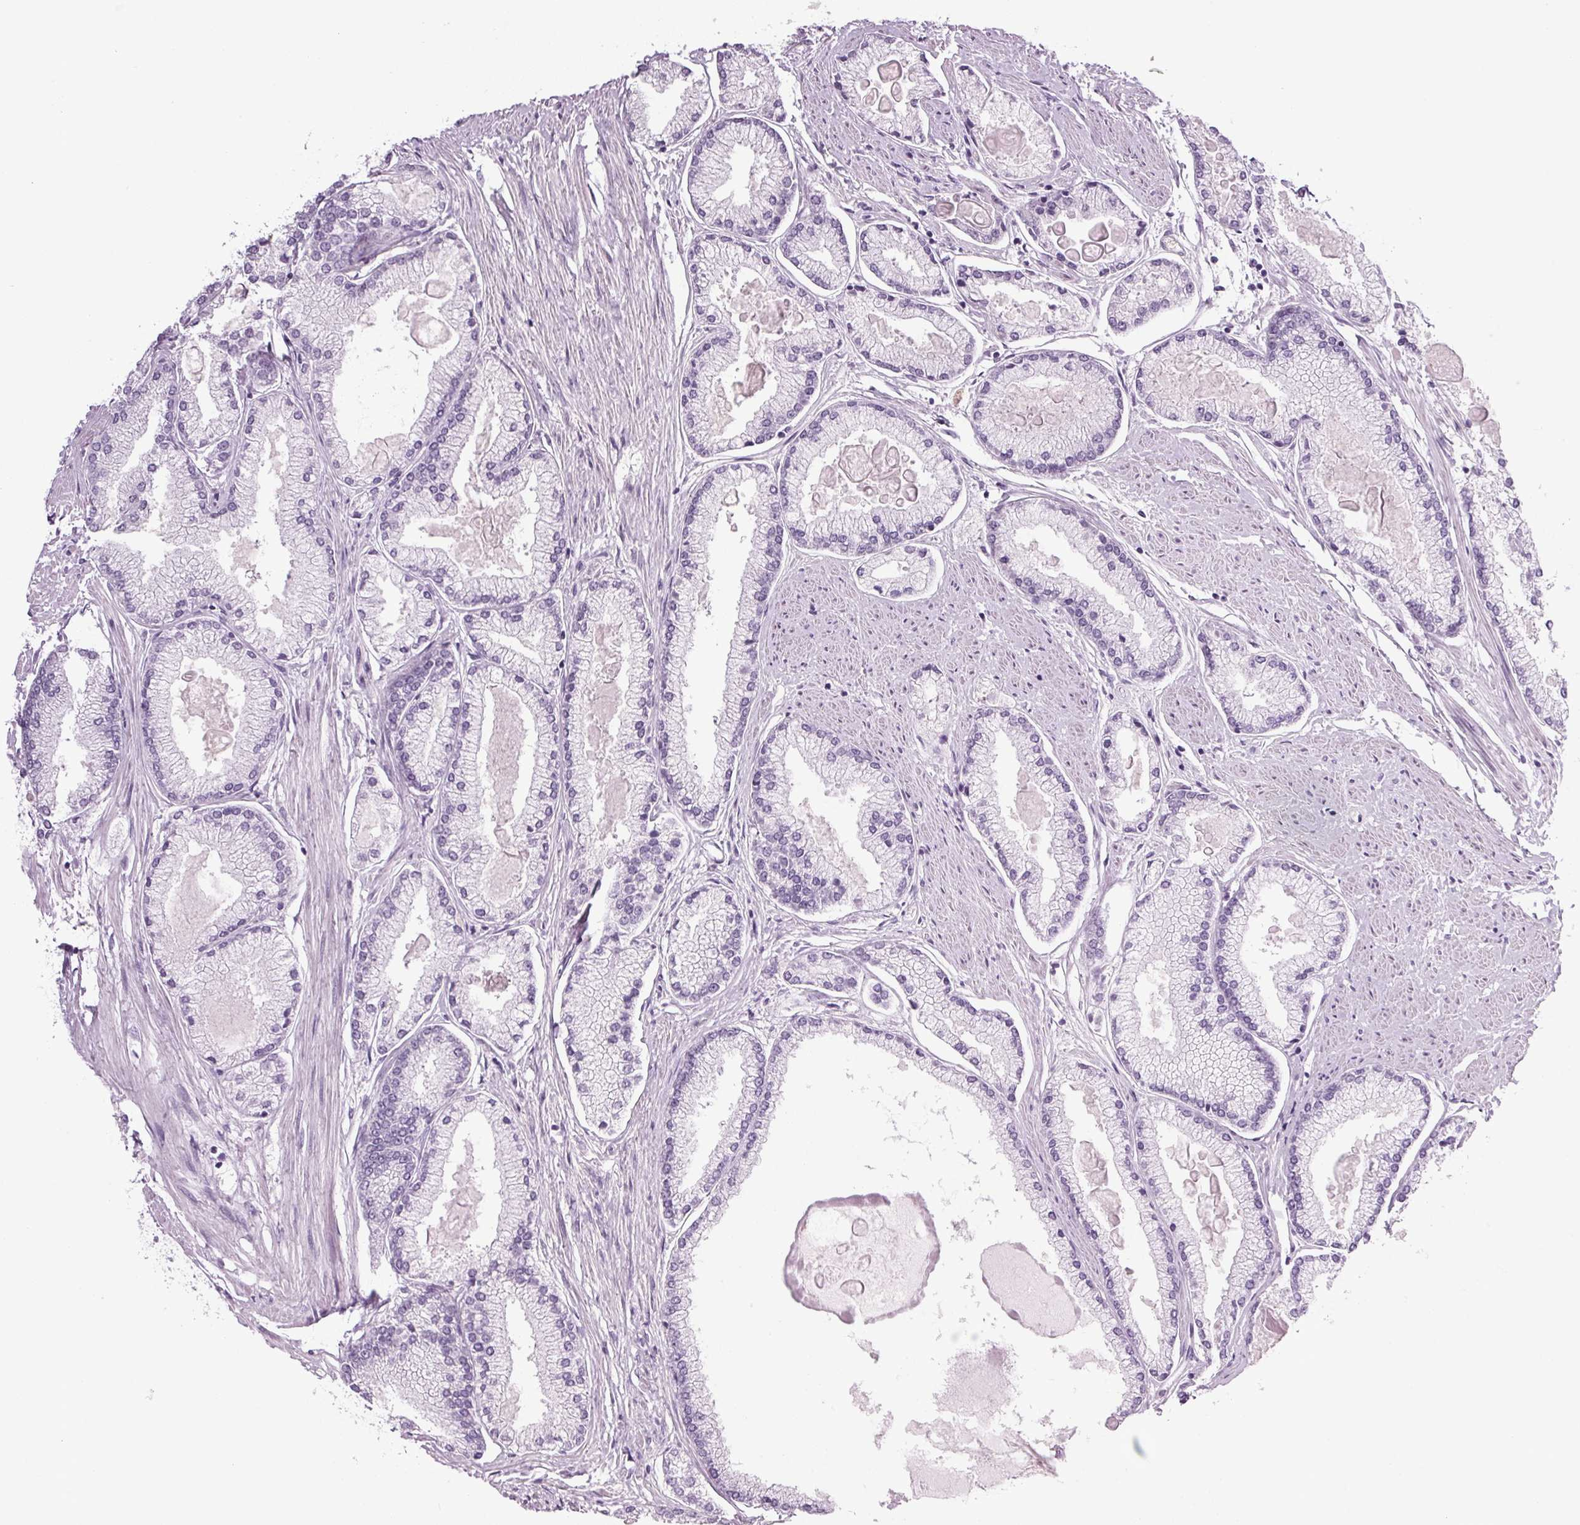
{"staining": {"intensity": "negative", "quantity": "none", "location": "none"}, "tissue": "prostate cancer", "cell_type": "Tumor cells", "image_type": "cancer", "snomed": [{"axis": "morphology", "description": "Adenocarcinoma, High grade"}, {"axis": "topography", "description": "Prostate"}], "caption": "High power microscopy image of an IHC photomicrograph of prostate high-grade adenocarcinoma, revealing no significant expression in tumor cells.", "gene": "PPP1R1A", "patient": {"sex": "male", "age": 68}}